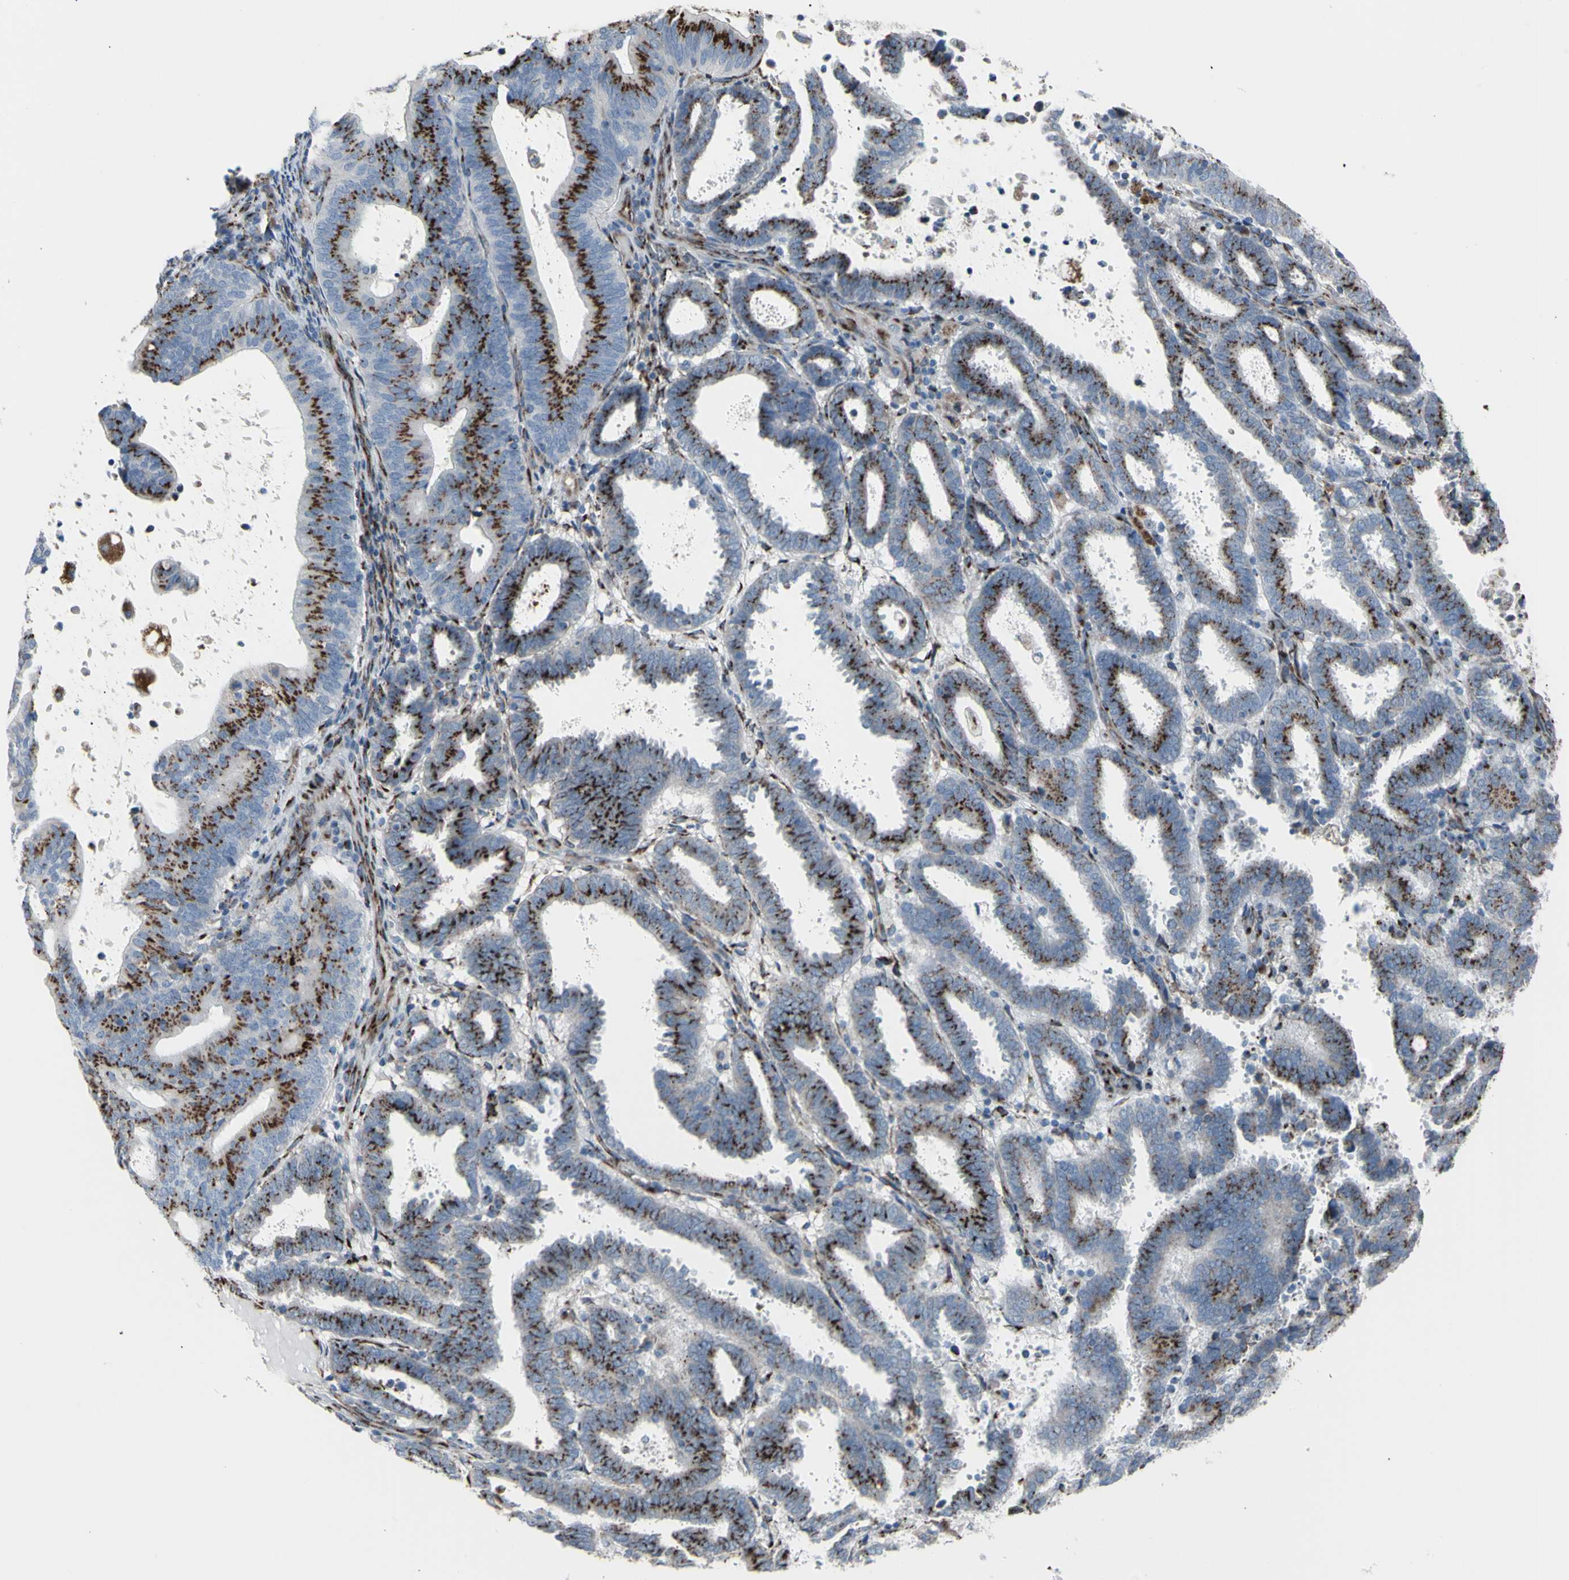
{"staining": {"intensity": "strong", "quantity": "25%-75%", "location": "cytoplasmic/membranous"}, "tissue": "endometrial cancer", "cell_type": "Tumor cells", "image_type": "cancer", "snomed": [{"axis": "morphology", "description": "Adenocarcinoma, NOS"}, {"axis": "topography", "description": "Uterus"}], "caption": "Human endometrial adenocarcinoma stained for a protein (brown) reveals strong cytoplasmic/membranous positive positivity in about 25%-75% of tumor cells.", "gene": "GLG1", "patient": {"sex": "female", "age": 83}}